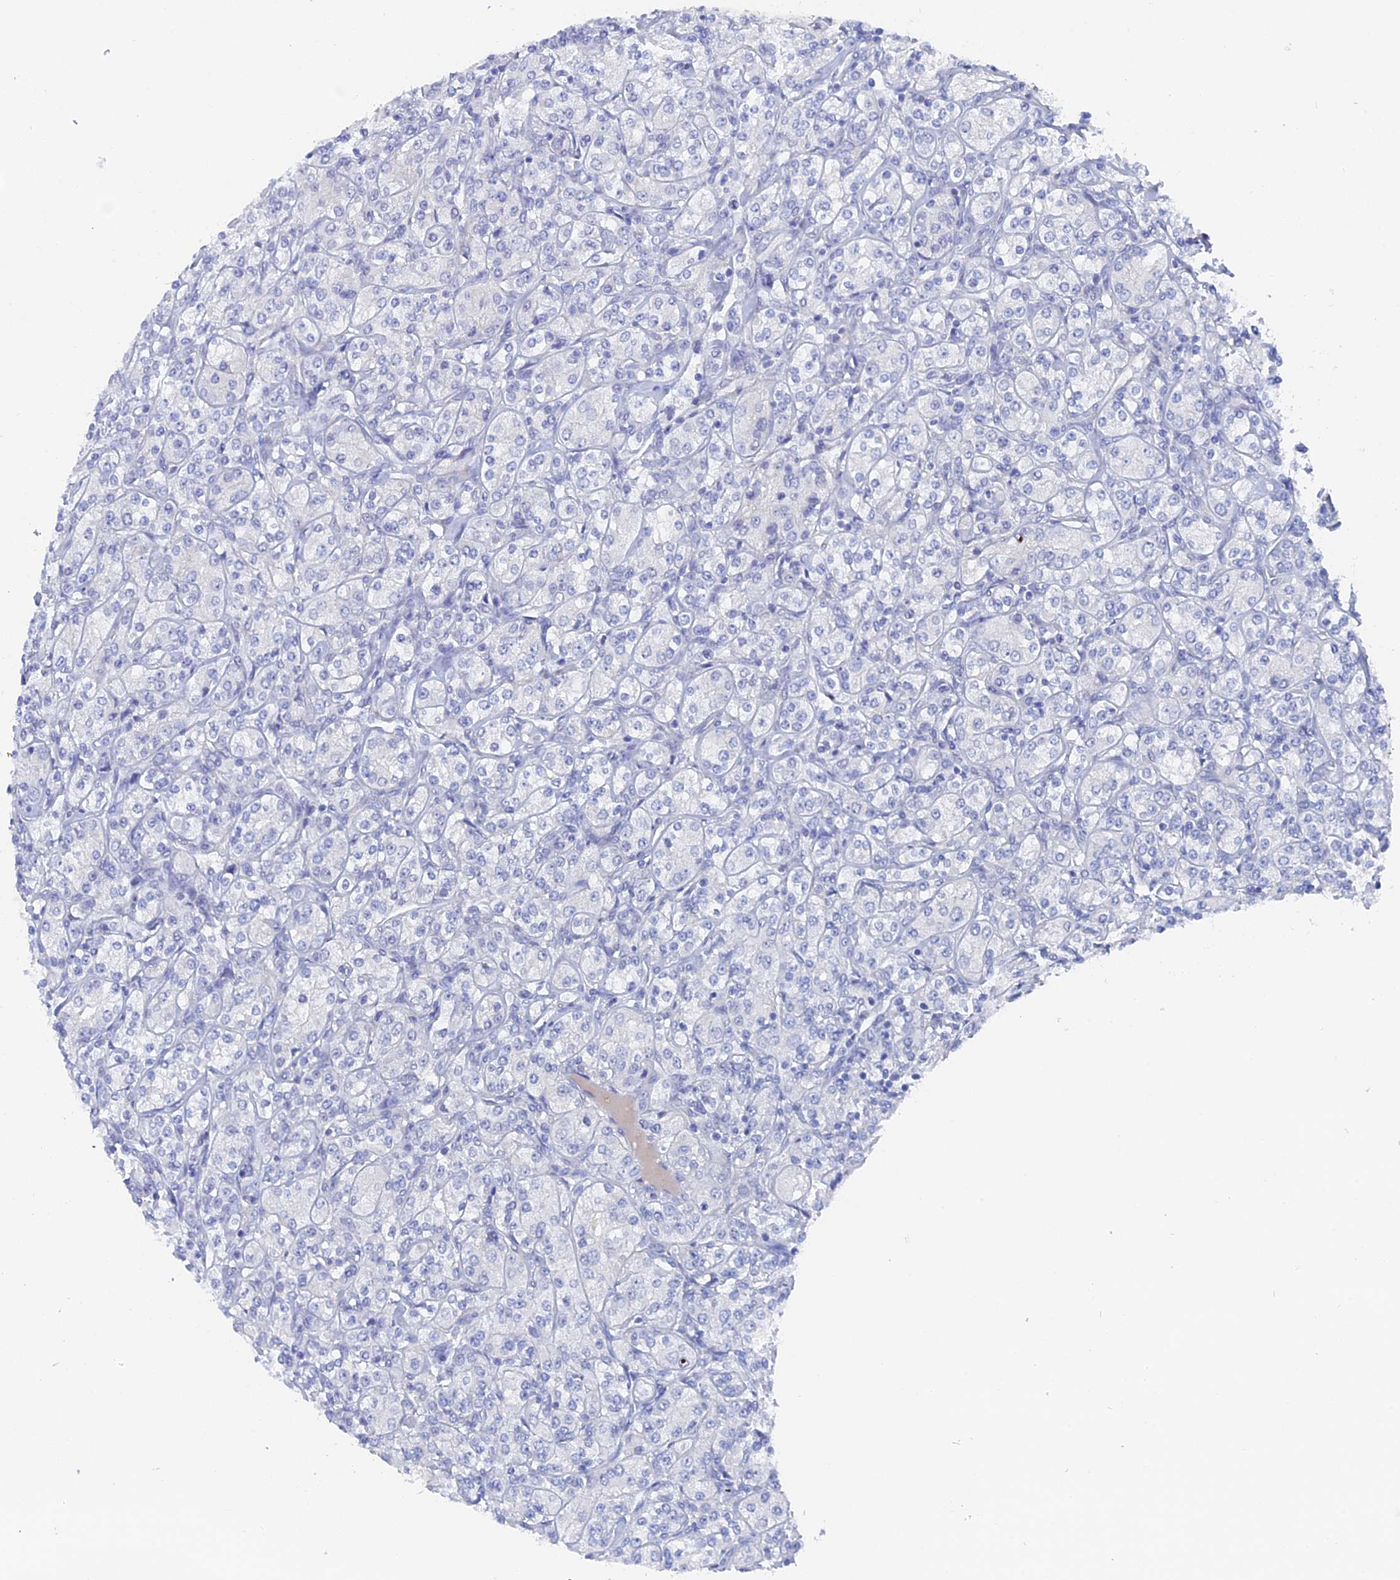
{"staining": {"intensity": "negative", "quantity": "none", "location": "none"}, "tissue": "renal cancer", "cell_type": "Tumor cells", "image_type": "cancer", "snomed": [{"axis": "morphology", "description": "Adenocarcinoma, NOS"}, {"axis": "topography", "description": "Kidney"}], "caption": "This is an immunohistochemistry histopathology image of human adenocarcinoma (renal). There is no positivity in tumor cells.", "gene": "DACT3", "patient": {"sex": "male", "age": 77}}